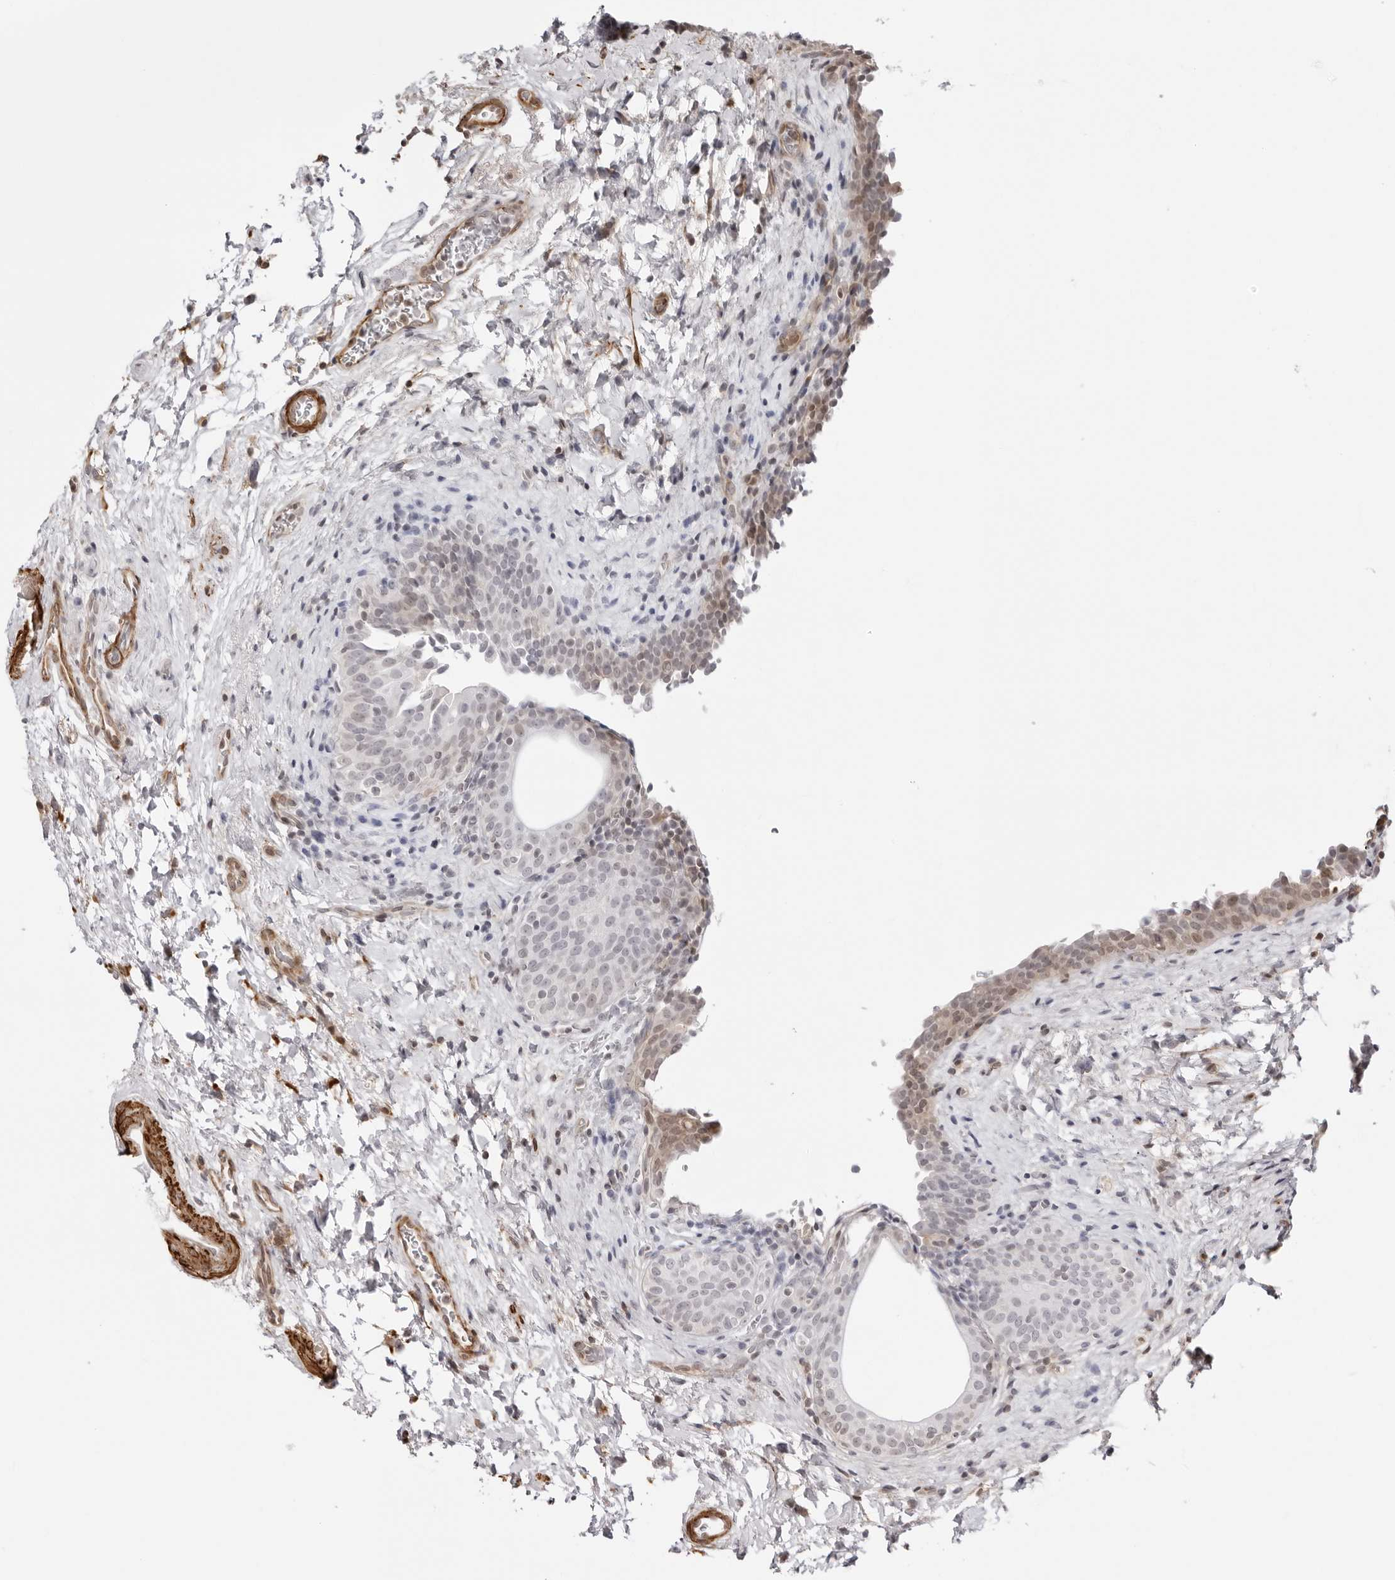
{"staining": {"intensity": "weak", "quantity": "<25%", "location": "cytoplasmic/membranous"}, "tissue": "urinary bladder", "cell_type": "Urothelial cells", "image_type": "normal", "snomed": [{"axis": "morphology", "description": "Normal tissue, NOS"}, {"axis": "topography", "description": "Urinary bladder"}], "caption": "This is an IHC histopathology image of normal human urinary bladder. There is no positivity in urothelial cells.", "gene": "UNK", "patient": {"sex": "male", "age": 83}}